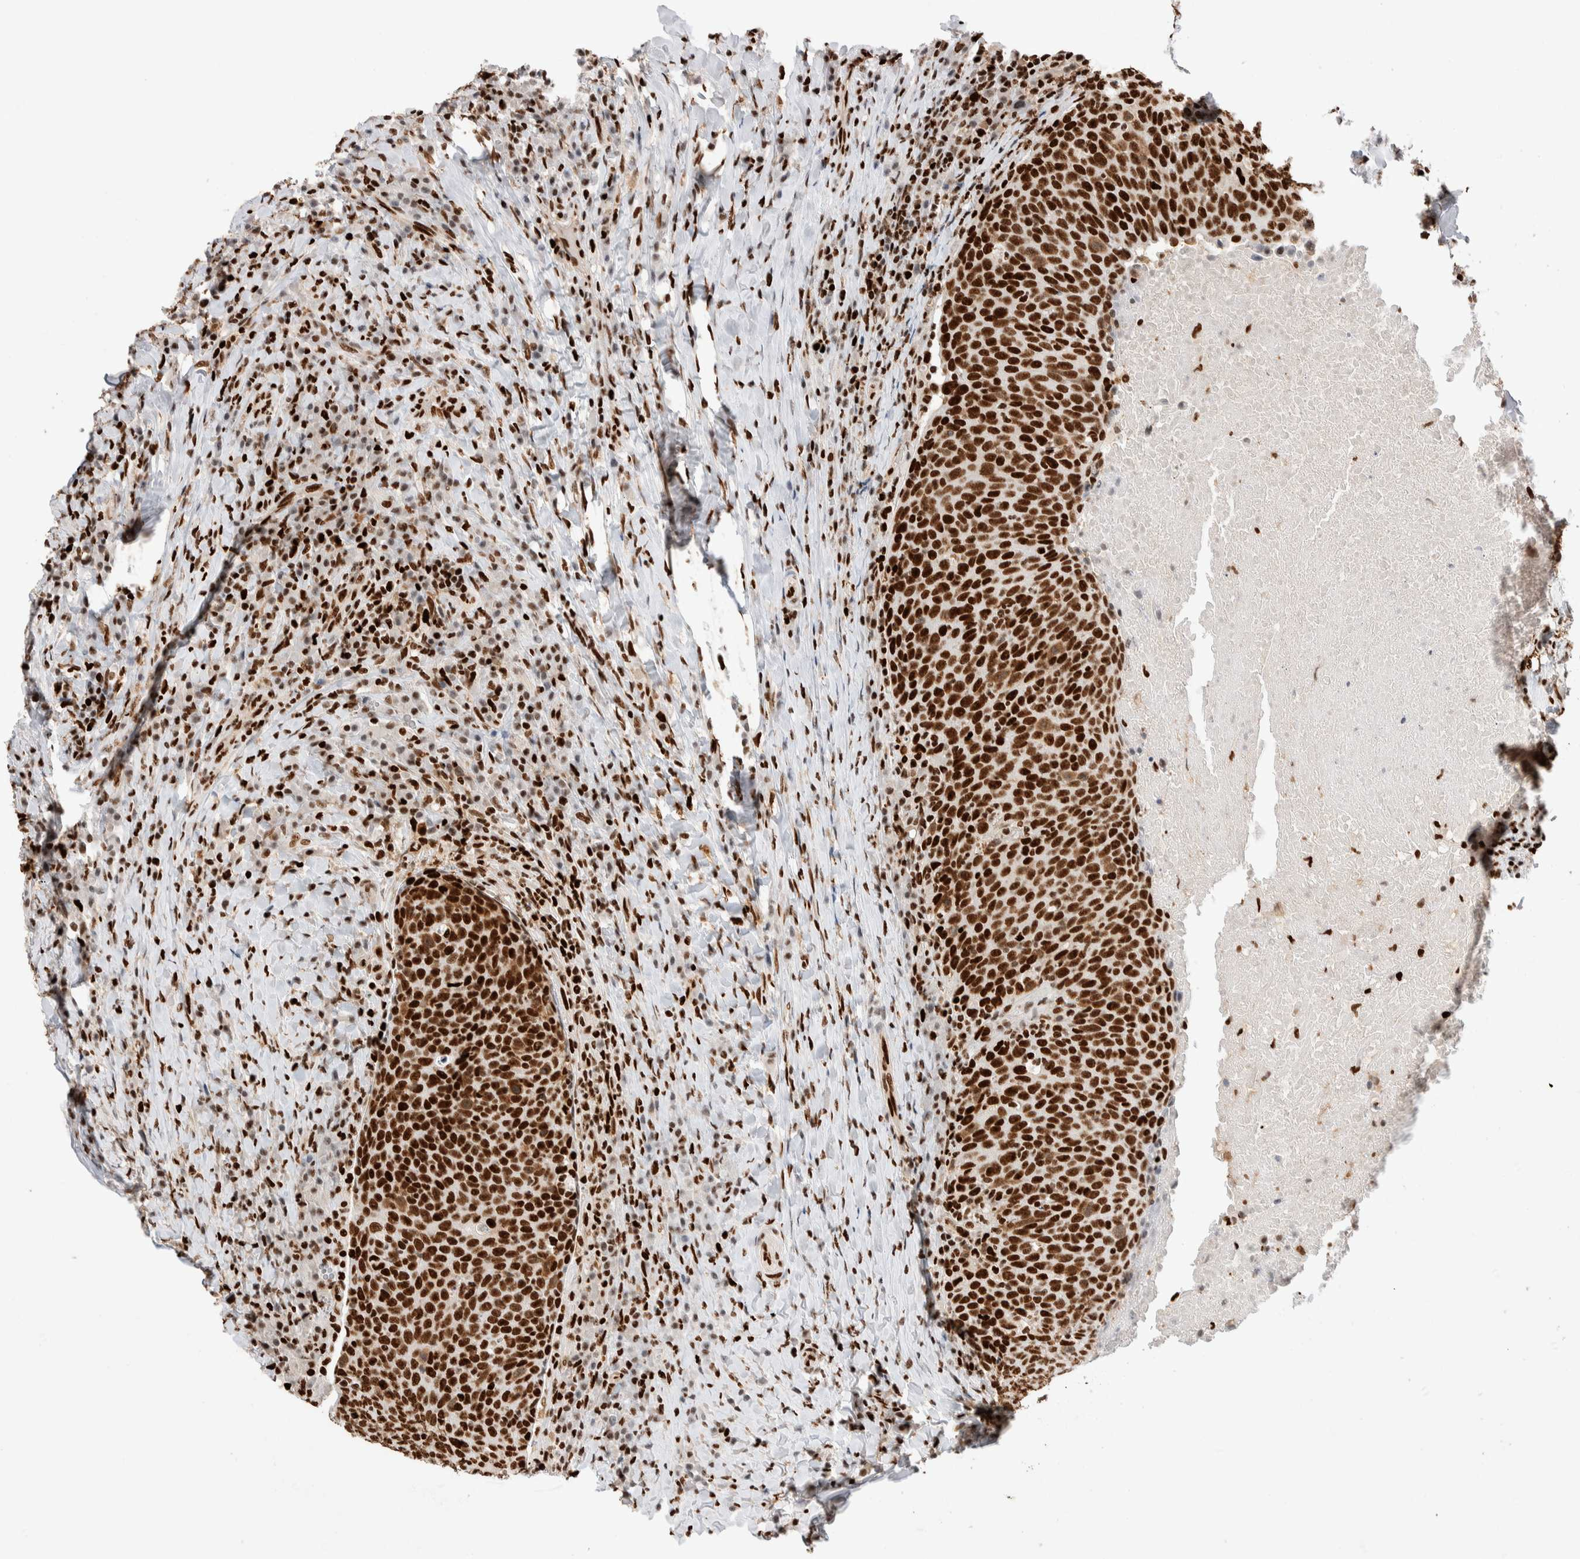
{"staining": {"intensity": "strong", "quantity": ">75%", "location": "cytoplasmic/membranous,nuclear"}, "tissue": "head and neck cancer", "cell_type": "Tumor cells", "image_type": "cancer", "snomed": [{"axis": "morphology", "description": "Squamous cell carcinoma, NOS"}, {"axis": "morphology", "description": "Squamous cell carcinoma, metastatic, NOS"}, {"axis": "topography", "description": "Lymph node"}, {"axis": "topography", "description": "Head-Neck"}], "caption": "A micrograph of head and neck cancer (squamous cell carcinoma) stained for a protein exhibits strong cytoplasmic/membranous and nuclear brown staining in tumor cells.", "gene": "RNASEK-C17orf49", "patient": {"sex": "male", "age": 62}}